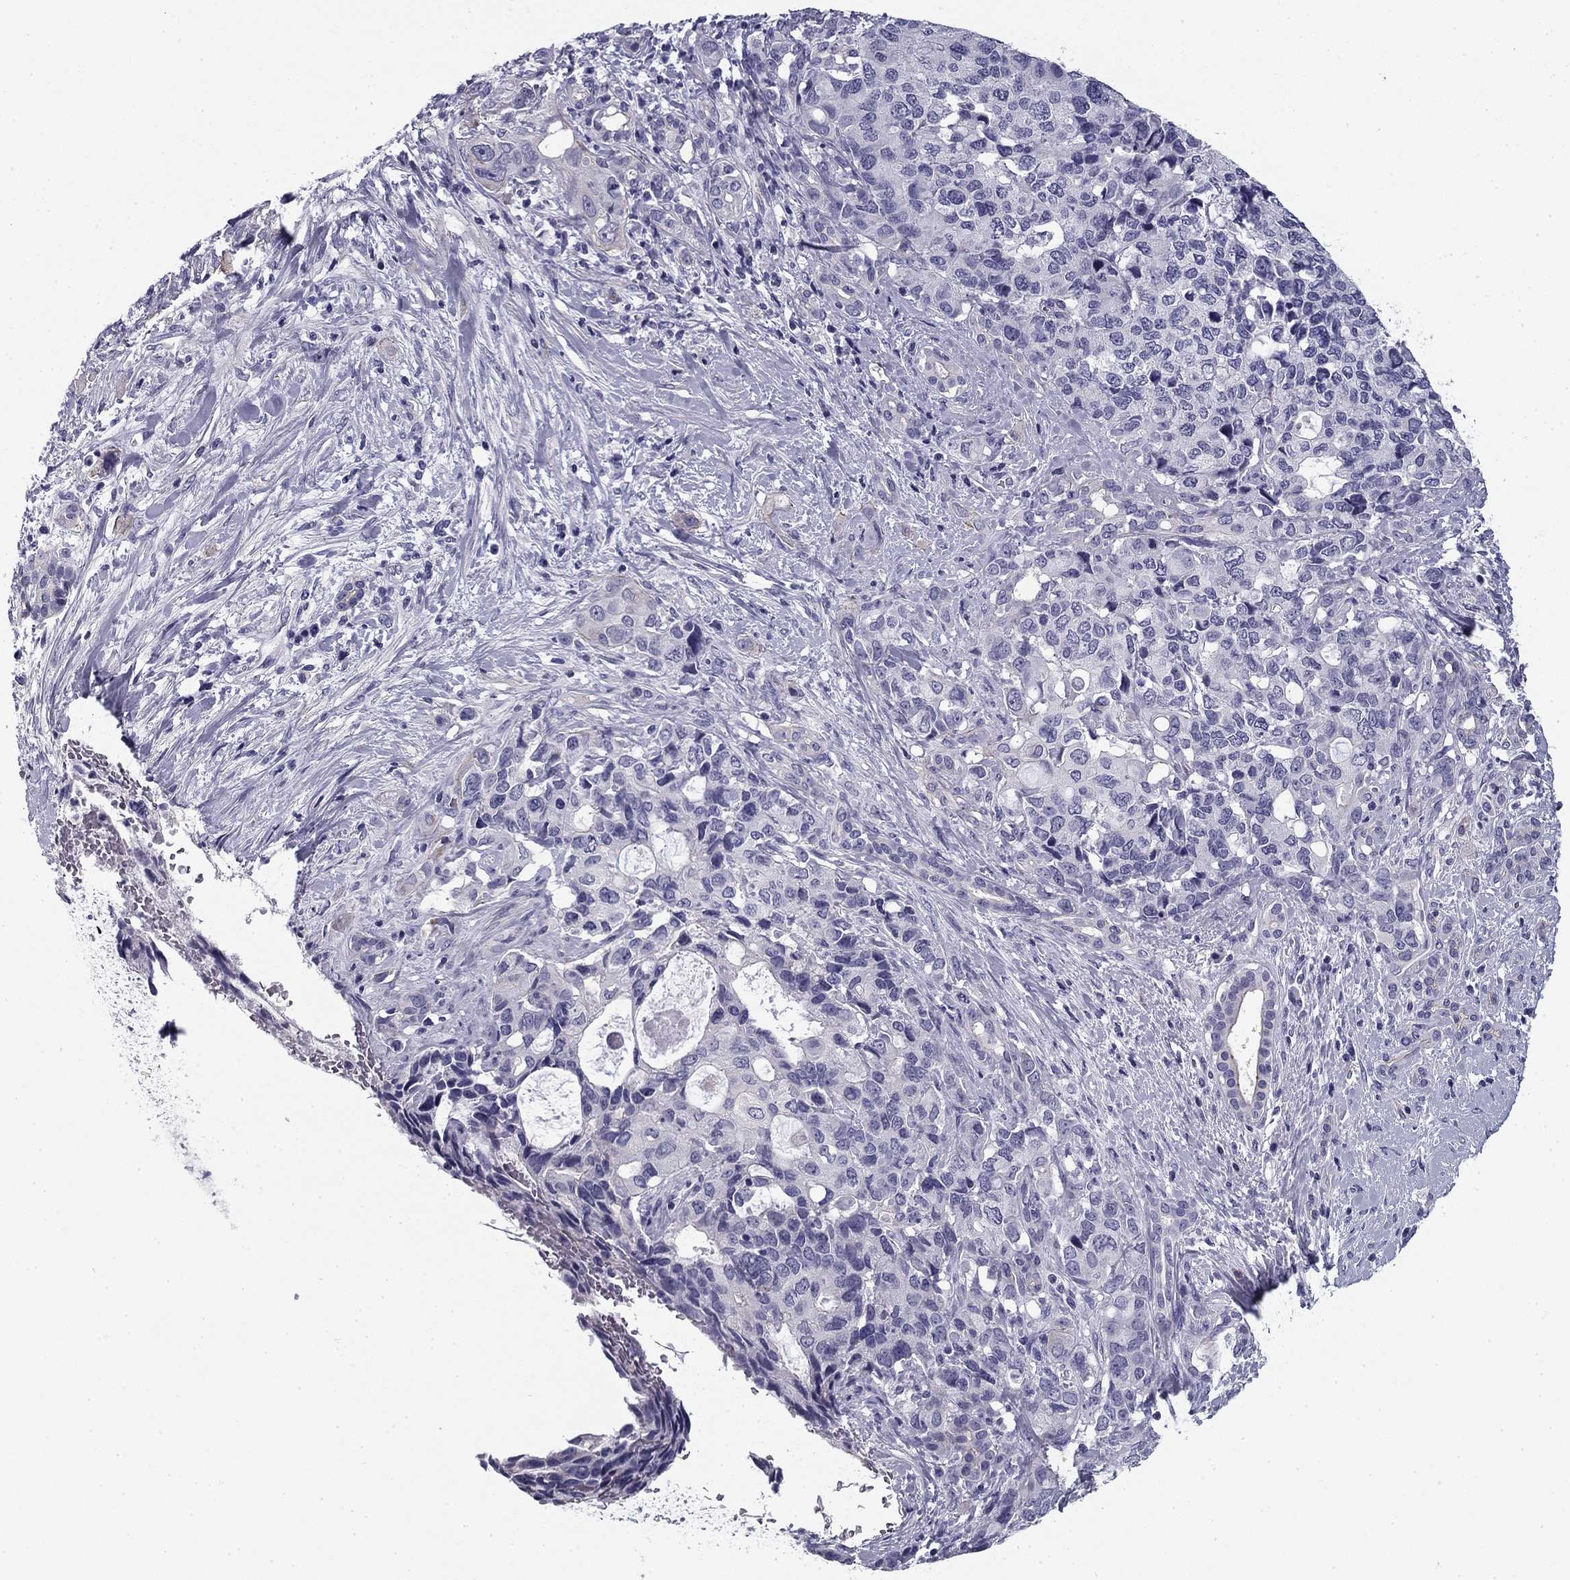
{"staining": {"intensity": "negative", "quantity": "none", "location": "none"}, "tissue": "pancreatic cancer", "cell_type": "Tumor cells", "image_type": "cancer", "snomed": [{"axis": "morphology", "description": "Adenocarcinoma, NOS"}, {"axis": "topography", "description": "Pancreas"}], "caption": "DAB immunohistochemical staining of adenocarcinoma (pancreatic) demonstrates no significant staining in tumor cells.", "gene": "FLNC", "patient": {"sex": "female", "age": 56}}